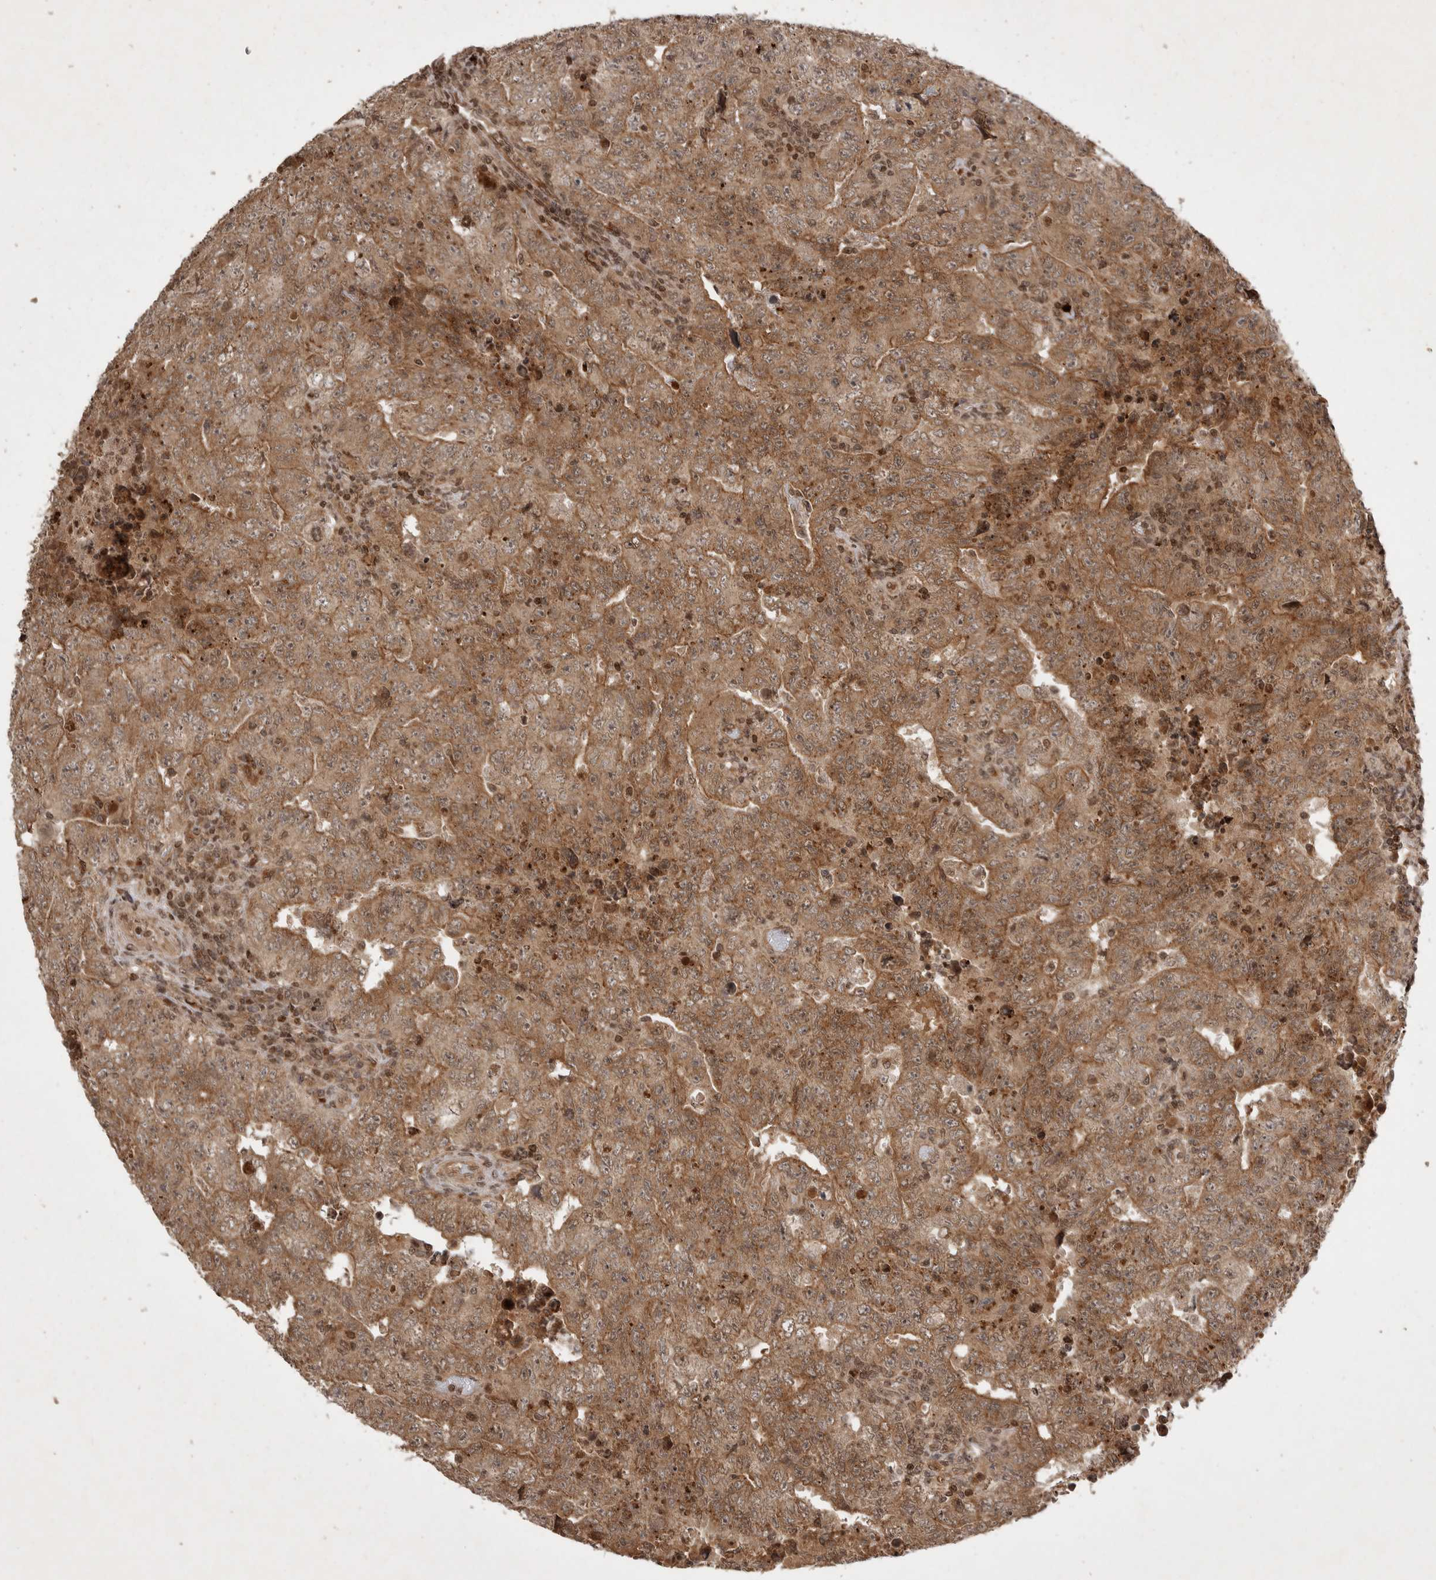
{"staining": {"intensity": "moderate", "quantity": ">75%", "location": "cytoplasmic/membranous"}, "tissue": "testis cancer", "cell_type": "Tumor cells", "image_type": "cancer", "snomed": [{"axis": "morphology", "description": "Carcinoma, Embryonal, NOS"}, {"axis": "topography", "description": "Testis"}], "caption": "Testis embryonal carcinoma stained with DAB immunohistochemistry exhibits medium levels of moderate cytoplasmic/membranous positivity in approximately >75% of tumor cells. The staining was performed using DAB to visualize the protein expression in brown, while the nuclei were stained in blue with hematoxylin (Magnification: 20x).", "gene": "FAM221A", "patient": {"sex": "male", "age": 26}}